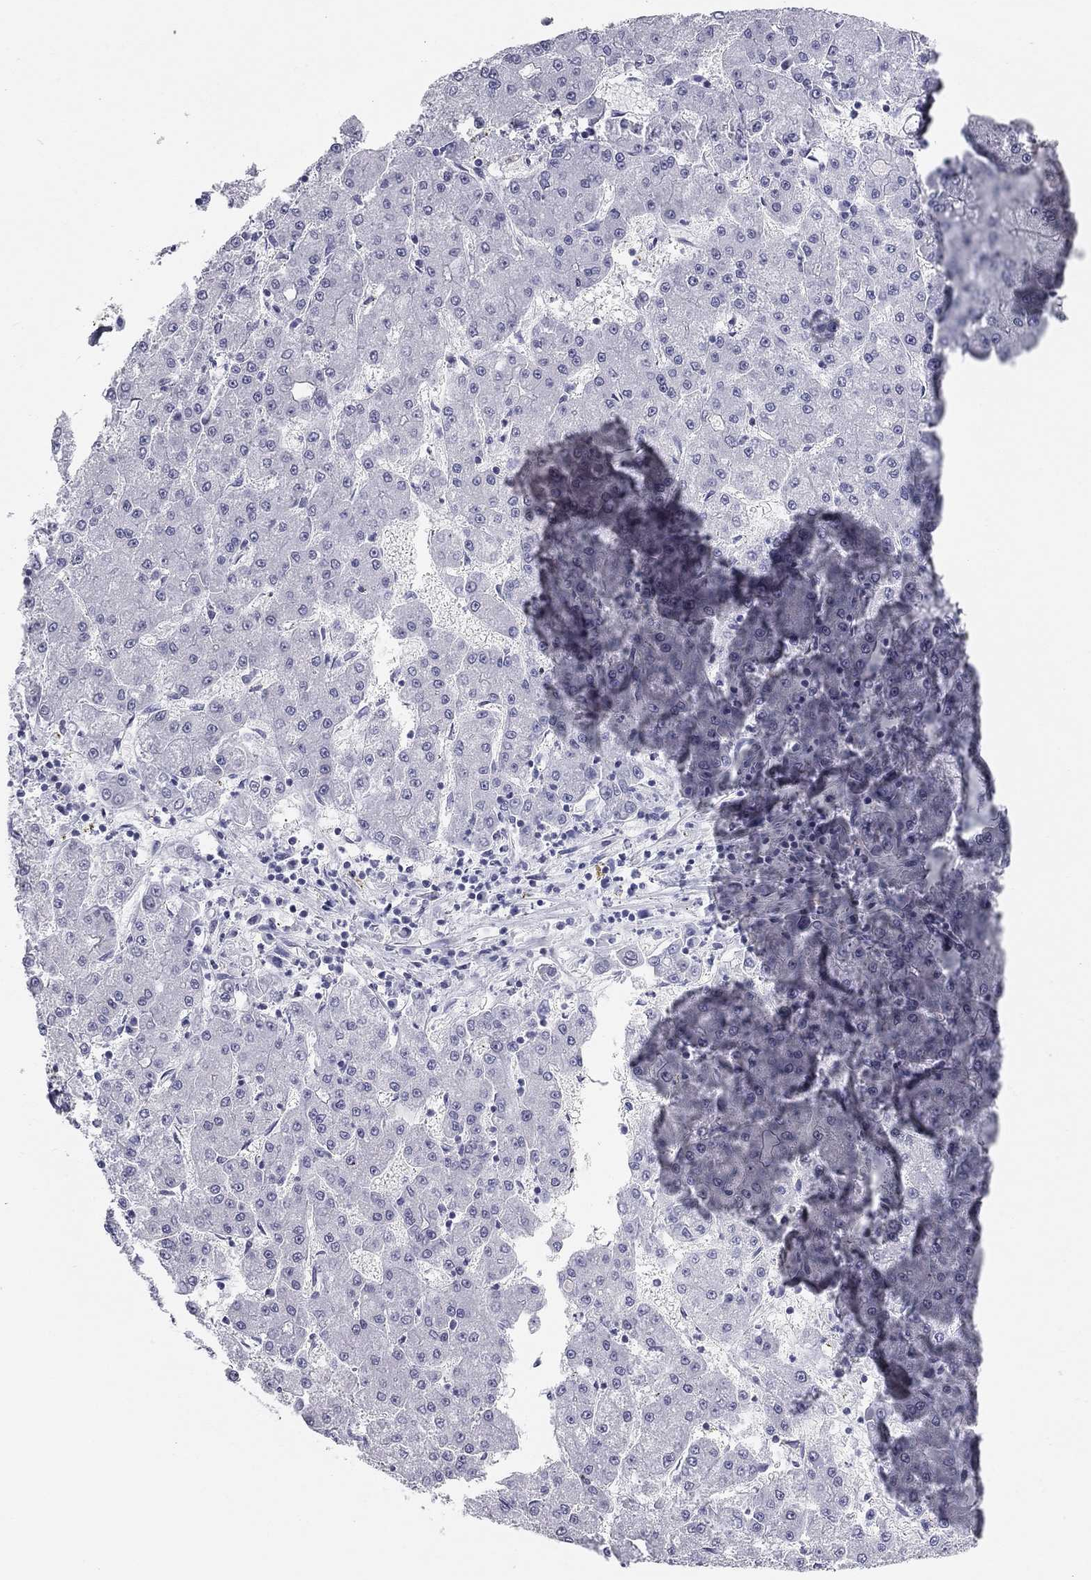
{"staining": {"intensity": "negative", "quantity": "none", "location": "none"}, "tissue": "liver cancer", "cell_type": "Tumor cells", "image_type": "cancer", "snomed": [{"axis": "morphology", "description": "Carcinoma, Hepatocellular, NOS"}, {"axis": "topography", "description": "Liver"}], "caption": "IHC of human liver cancer shows no staining in tumor cells.", "gene": "SULT2B1", "patient": {"sex": "male", "age": 73}}